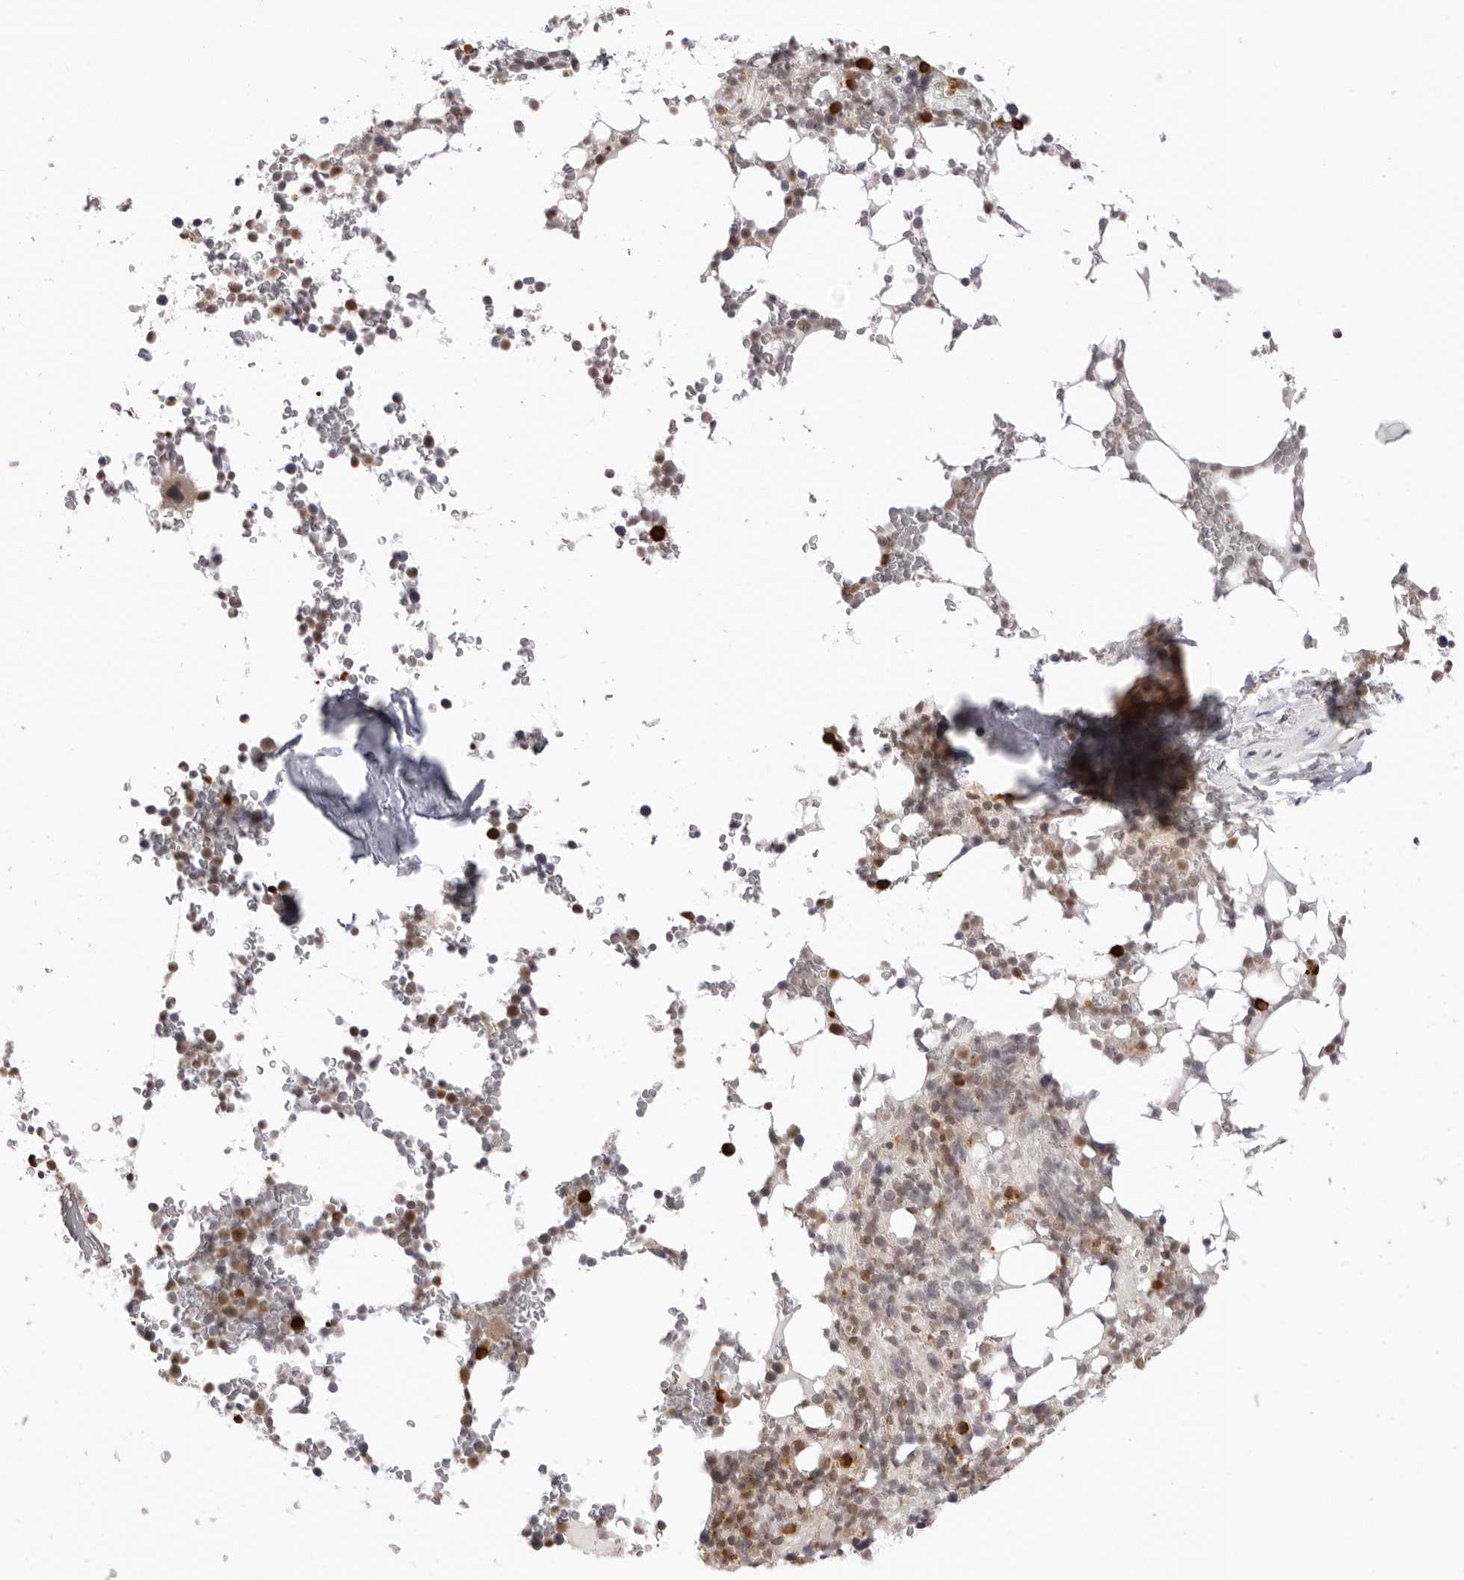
{"staining": {"intensity": "strong", "quantity": "<25%", "location": "cytoplasmic/membranous"}, "tissue": "bone marrow", "cell_type": "Hematopoietic cells", "image_type": "normal", "snomed": [{"axis": "morphology", "description": "Normal tissue, NOS"}, {"axis": "topography", "description": "Bone marrow"}], "caption": "Bone marrow stained with immunohistochemistry exhibits strong cytoplasmic/membranous staining in approximately <25% of hematopoietic cells. Using DAB (3,3'-diaminobenzidine) (brown) and hematoxylin (blue) stains, captured at high magnification using brightfield microscopy.", "gene": "ZC3H11A", "patient": {"sex": "male", "age": 58}}